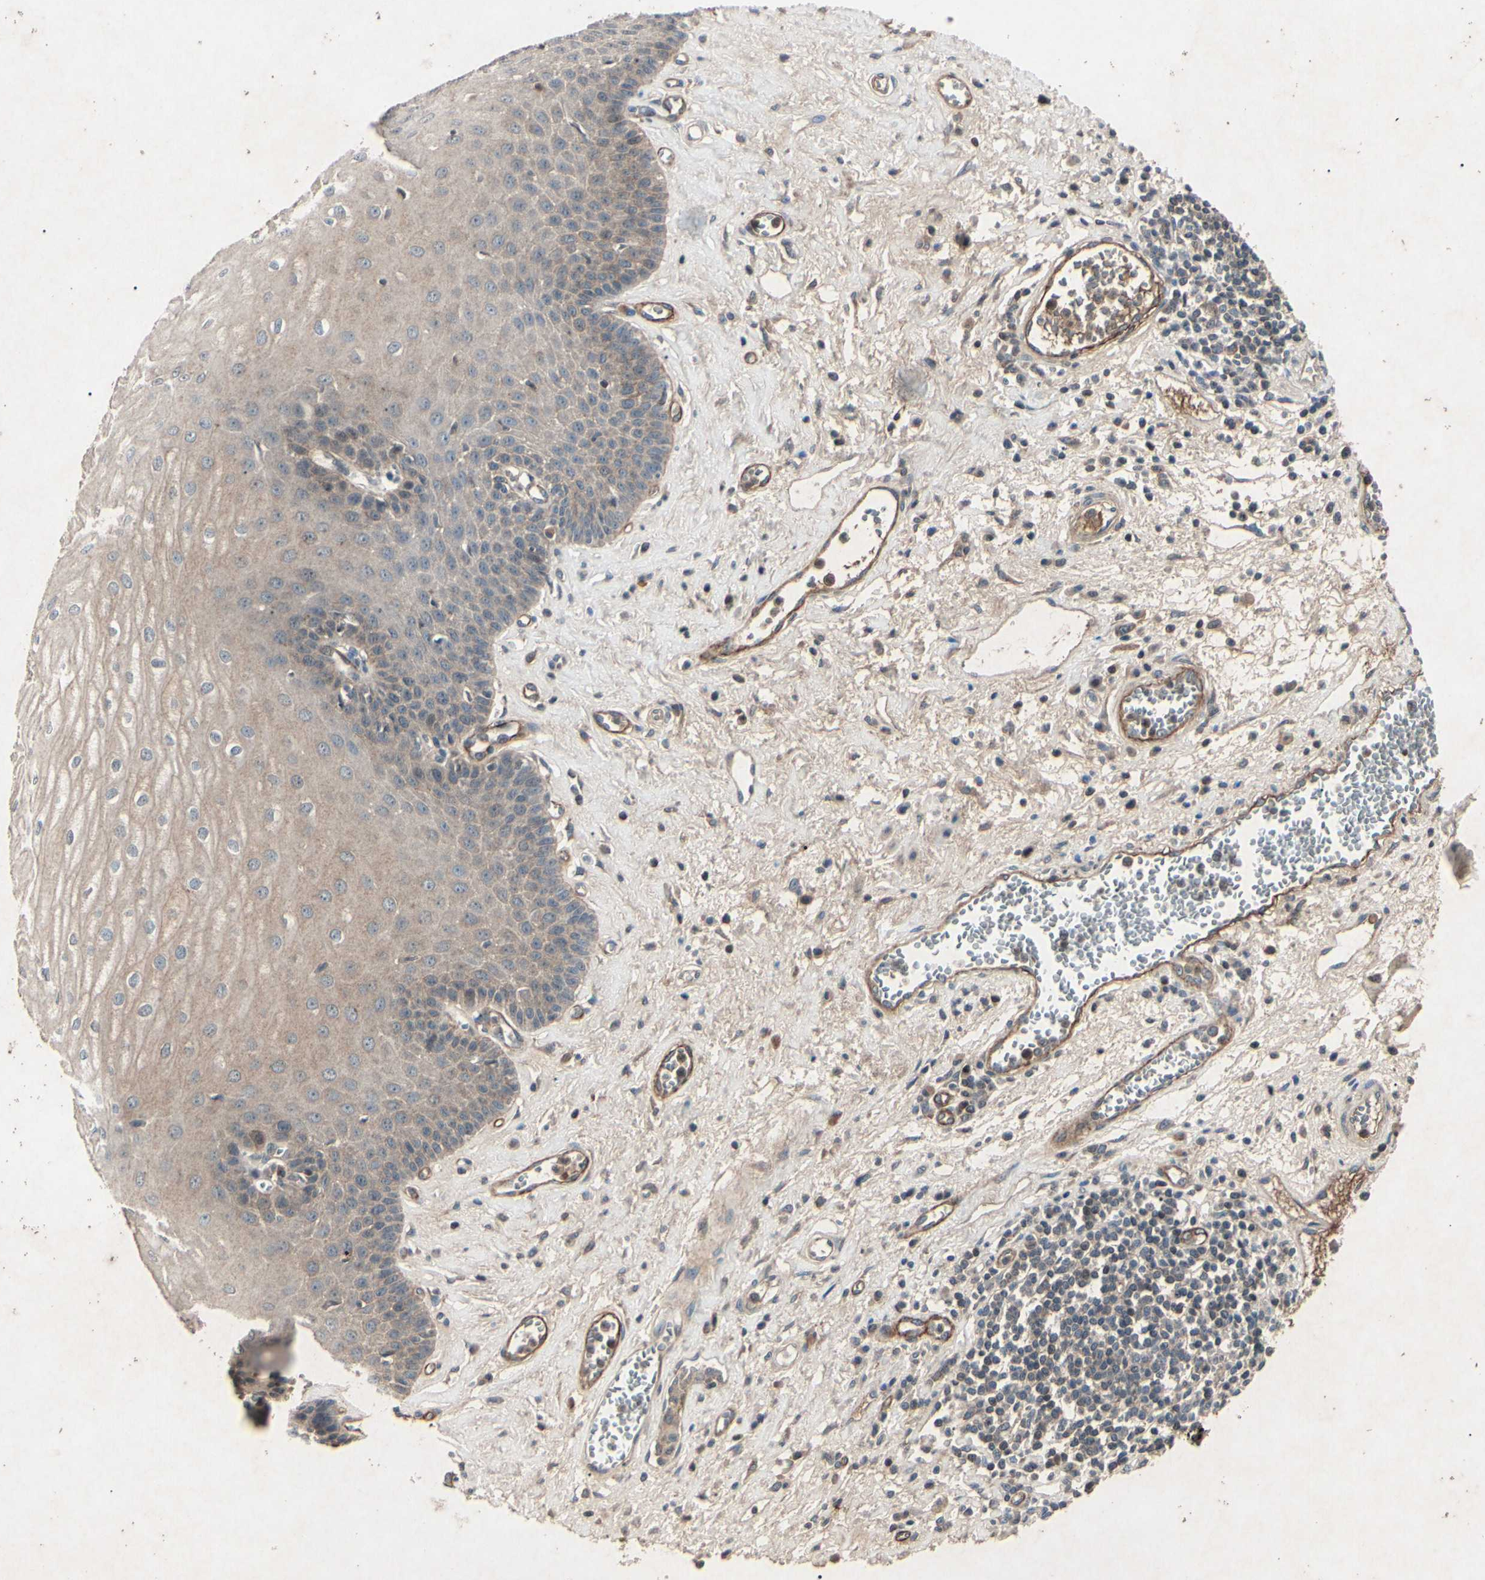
{"staining": {"intensity": "weak", "quantity": "<25%", "location": "cytoplasmic/membranous"}, "tissue": "esophagus", "cell_type": "Squamous epithelial cells", "image_type": "normal", "snomed": [{"axis": "morphology", "description": "Normal tissue, NOS"}, {"axis": "morphology", "description": "Squamous cell carcinoma, NOS"}, {"axis": "topography", "description": "Esophagus"}], "caption": "Immunohistochemical staining of unremarkable esophagus exhibits no significant positivity in squamous epithelial cells. Brightfield microscopy of IHC stained with DAB (brown) and hematoxylin (blue), captured at high magnification.", "gene": "AEBP1", "patient": {"sex": "male", "age": 65}}